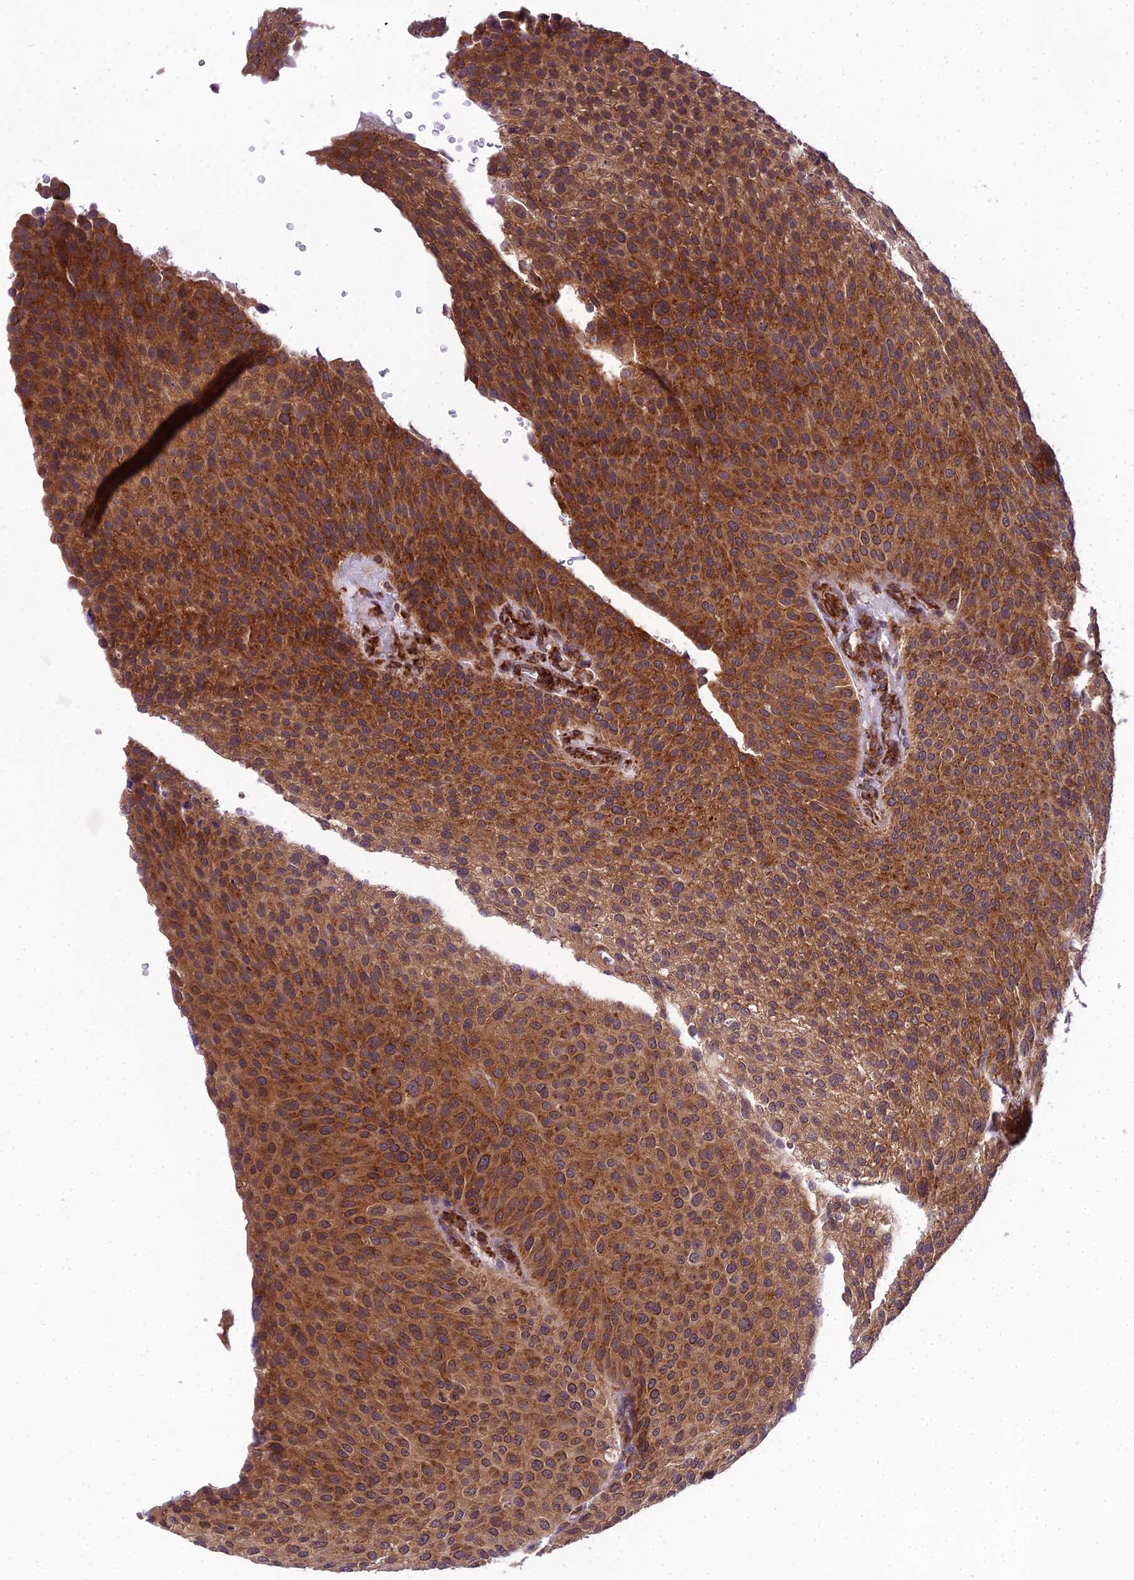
{"staining": {"intensity": "strong", "quantity": ">75%", "location": "cytoplasmic/membranous"}, "tissue": "urothelial cancer", "cell_type": "Tumor cells", "image_type": "cancer", "snomed": [{"axis": "morphology", "description": "Urothelial carcinoma, Low grade"}, {"axis": "topography", "description": "Smooth muscle"}, {"axis": "topography", "description": "Urinary bladder"}], "caption": "Protein expression analysis of urothelial carcinoma (low-grade) shows strong cytoplasmic/membranous expression in approximately >75% of tumor cells.", "gene": "DHCR7", "patient": {"sex": "male", "age": 60}}